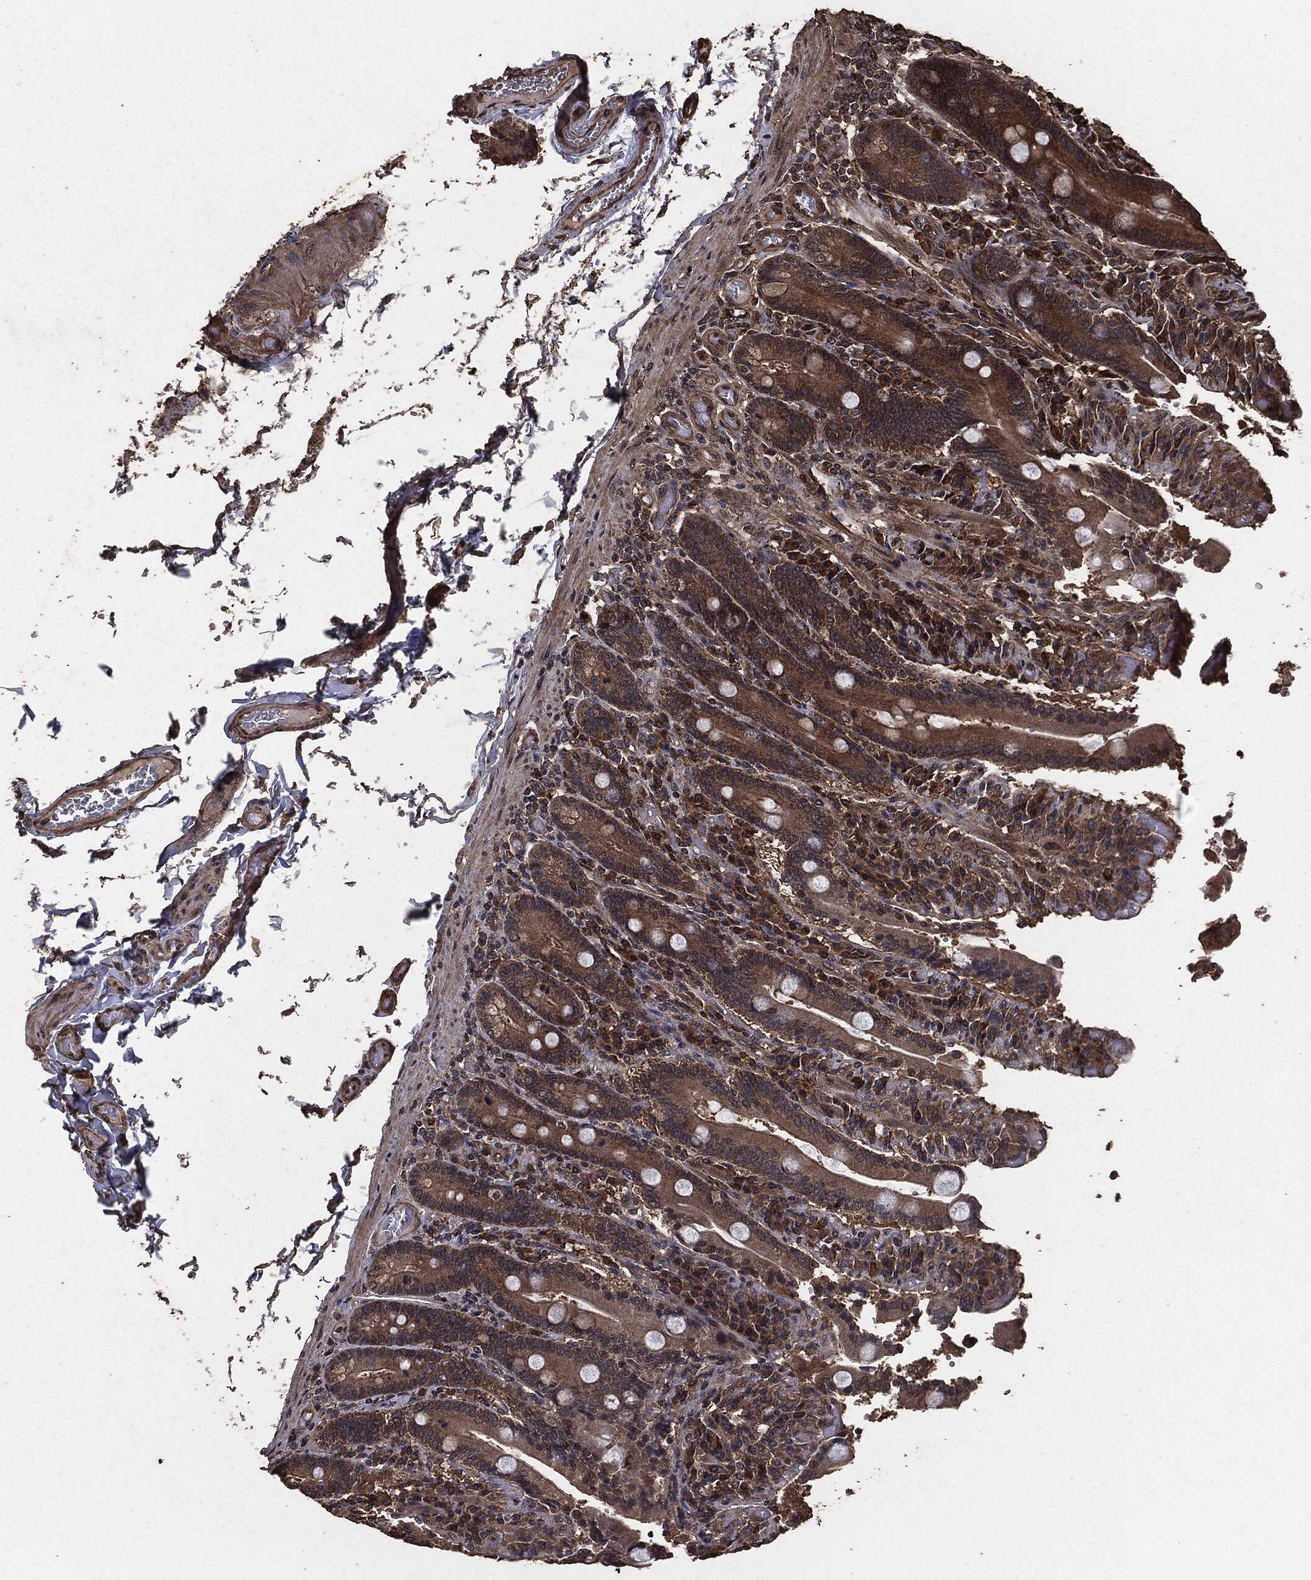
{"staining": {"intensity": "moderate", "quantity": ">75%", "location": "cytoplasmic/membranous"}, "tissue": "duodenum", "cell_type": "Glandular cells", "image_type": "normal", "snomed": [{"axis": "morphology", "description": "Normal tissue, NOS"}, {"axis": "topography", "description": "Duodenum"}], "caption": "Duodenum stained with a brown dye reveals moderate cytoplasmic/membranous positive staining in about >75% of glandular cells.", "gene": "AKT1S1", "patient": {"sex": "female", "age": 62}}